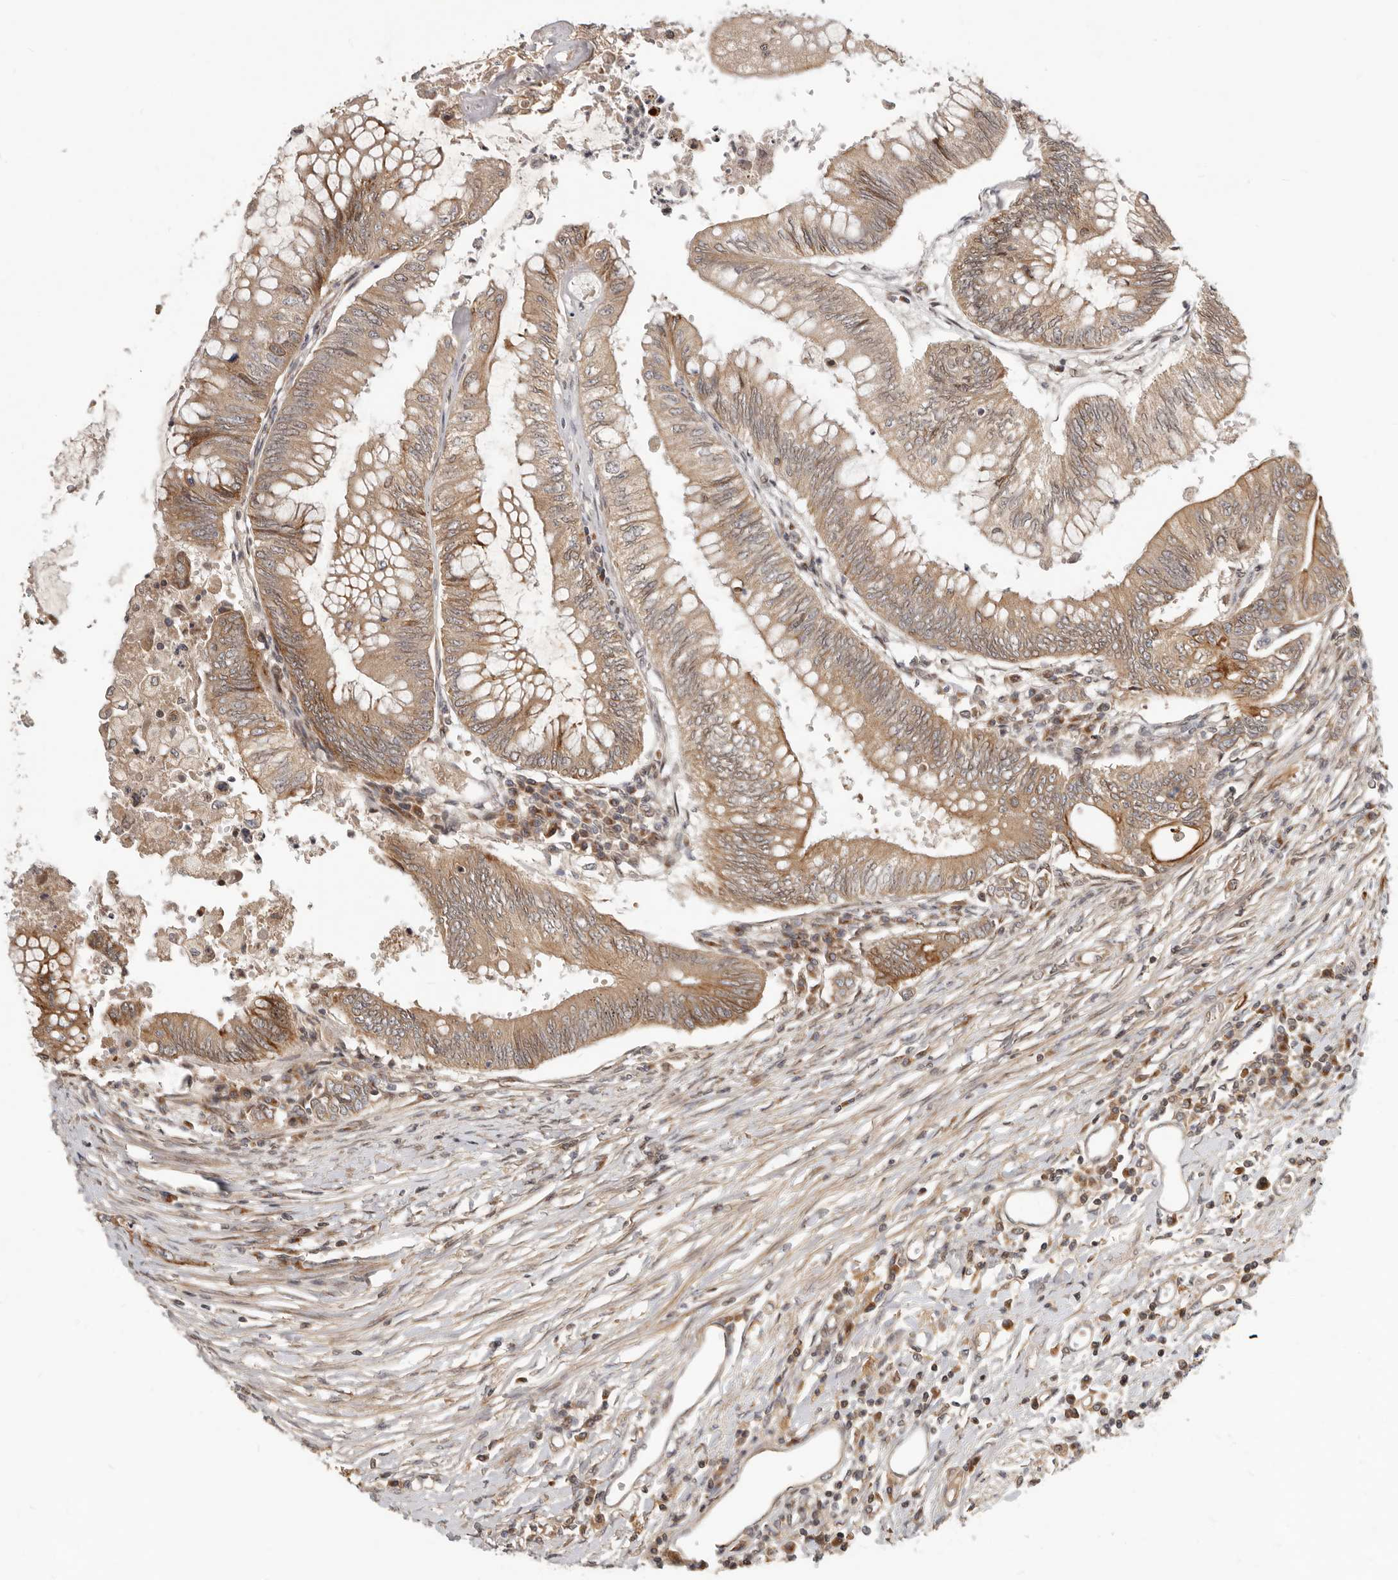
{"staining": {"intensity": "moderate", "quantity": ">75%", "location": "cytoplasmic/membranous"}, "tissue": "colorectal cancer", "cell_type": "Tumor cells", "image_type": "cancer", "snomed": [{"axis": "morphology", "description": "Adenoma, NOS"}, {"axis": "morphology", "description": "Adenocarcinoma, NOS"}, {"axis": "topography", "description": "Colon"}], "caption": "IHC histopathology image of neoplastic tissue: colorectal adenocarcinoma stained using immunohistochemistry shows medium levels of moderate protein expression localized specifically in the cytoplasmic/membranous of tumor cells, appearing as a cytoplasmic/membranous brown color.", "gene": "NPY4R", "patient": {"sex": "male", "age": 79}}